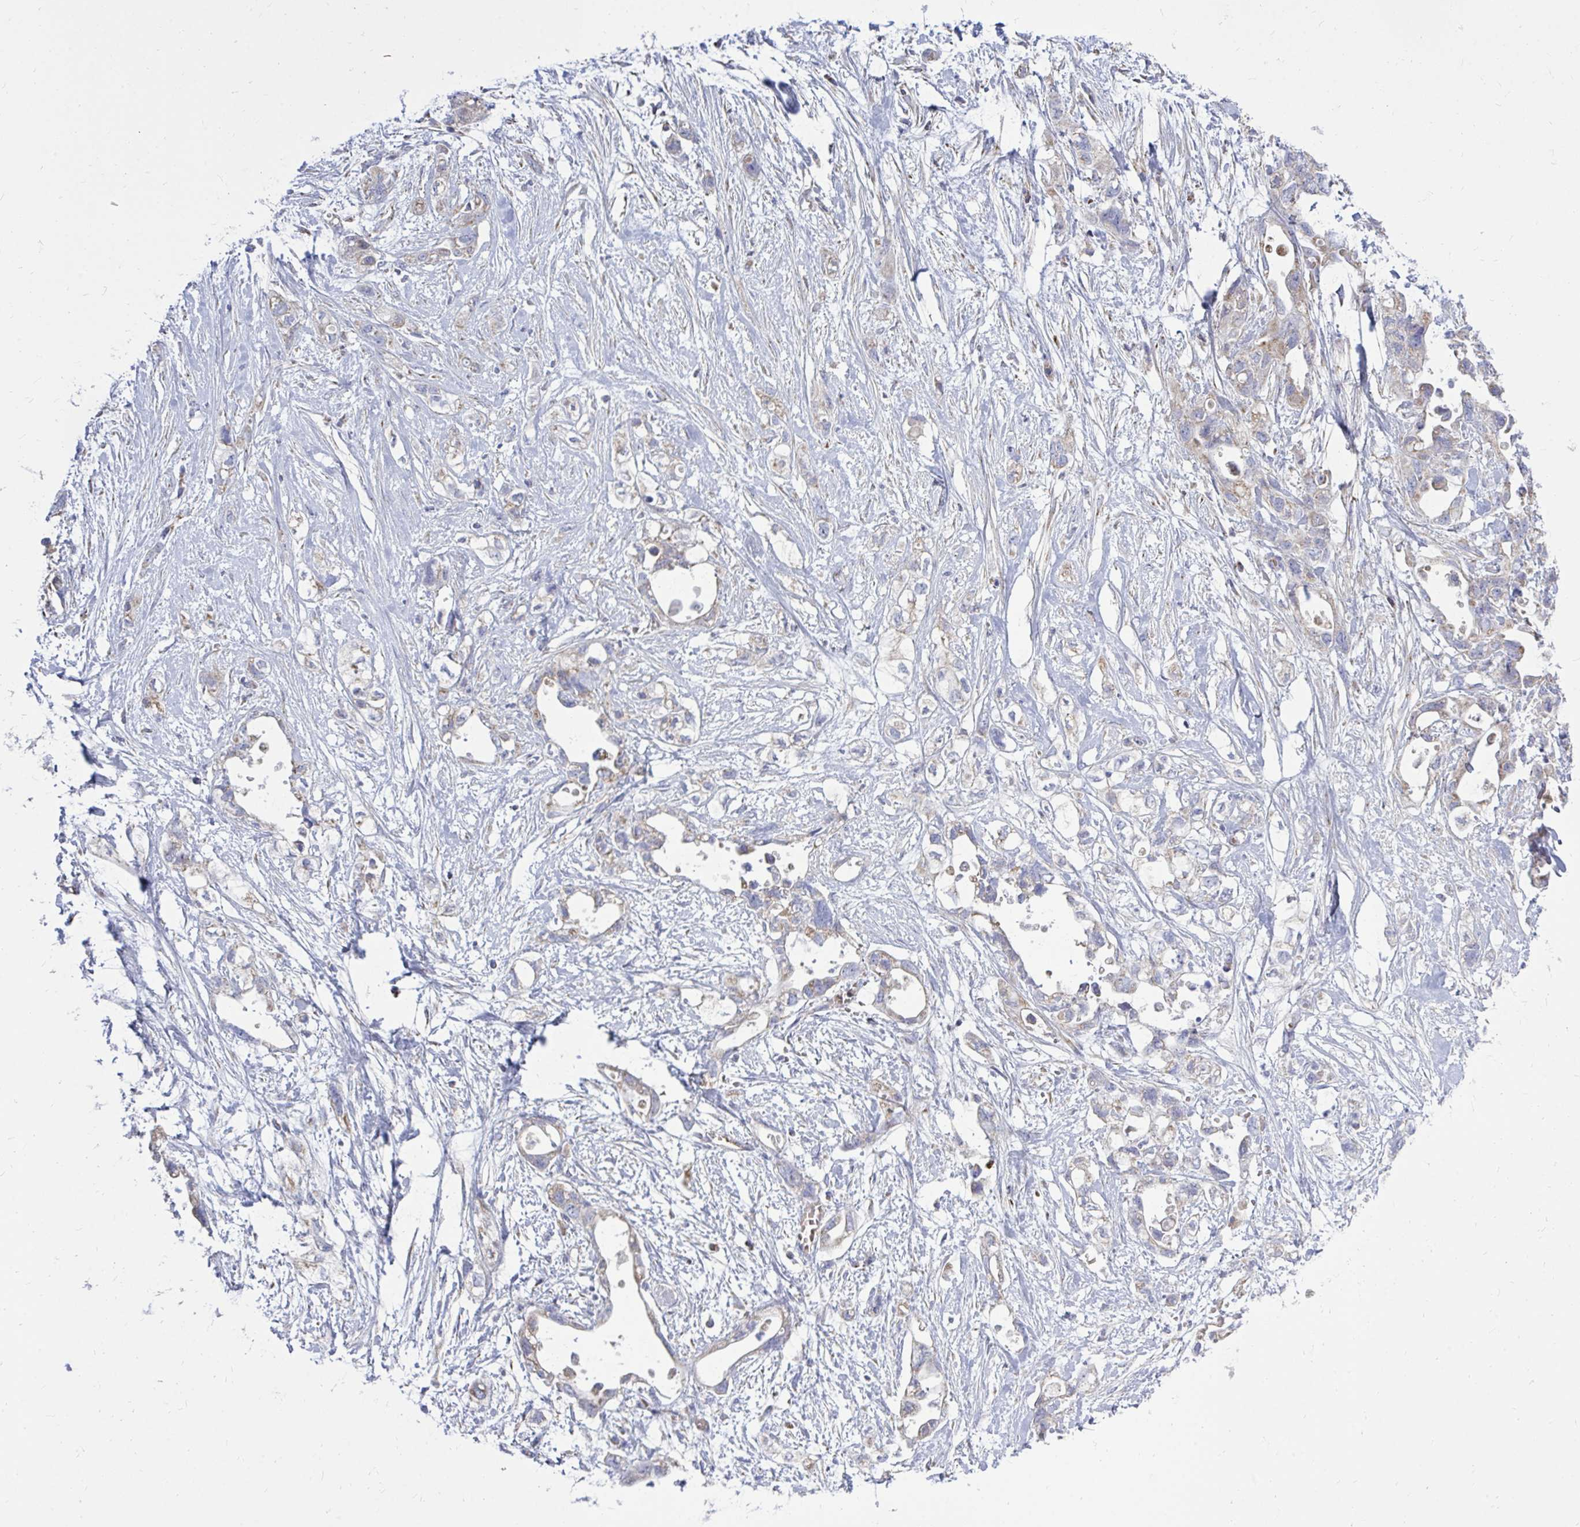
{"staining": {"intensity": "weak", "quantity": "25%-75%", "location": "cytoplasmic/membranous"}, "tissue": "pancreatic cancer", "cell_type": "Tumor cells", "image_type": "cancer", "snomed": [{"axis": "morphology", "description": "Adenocarcinoma, NOS"}, {"axis": "topography", "description": "Pancreas"}], "caption": "A photomicrograph of pancreatic adenocarcinoma stained for a protein shows weak cytoplasmic/membranous brown staining in tumor cells.", "gene": "OR10R2", "patient": {"sex": "female", "age": 72}}